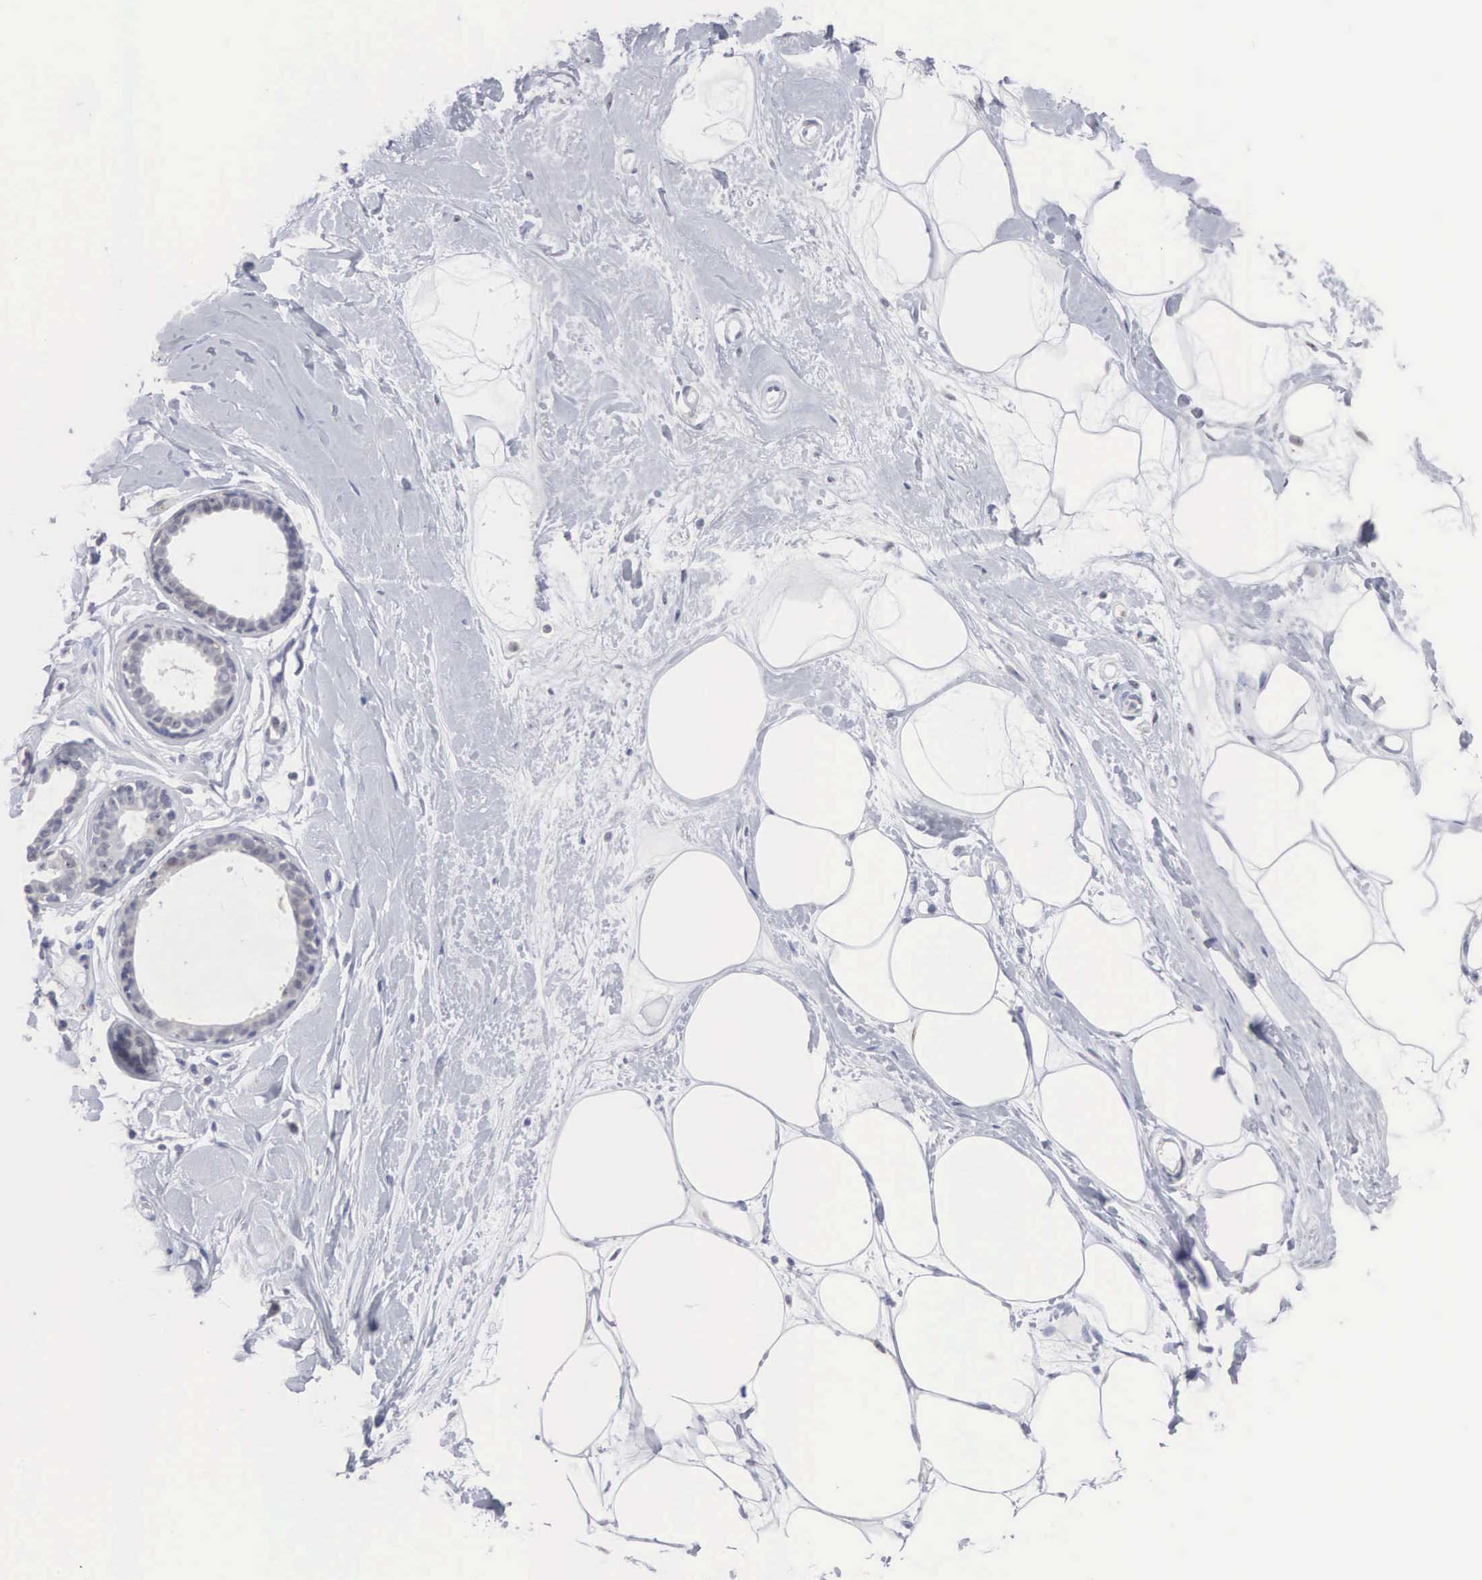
{"staining": {"intensity": "negative", "quantity": "none", "location": "none"}, "tissue": "breast", "cell_type": "Adipocytes", "image_type": "normal", "snomed": [{"axis": "morphology", "description": "Normal tissue, NOS"}, {"axis": "topography", "description": "Breast"}], "caption": "IHC of unremarkable breast reveals no positivity in adipocytes. Brightfield microscopy of IHC stained with DAB (brown) and hematoxylin (blue), captured at high magnification.", "gene": "ACOT4", "patient": {"sex": "female", "age": 44}}